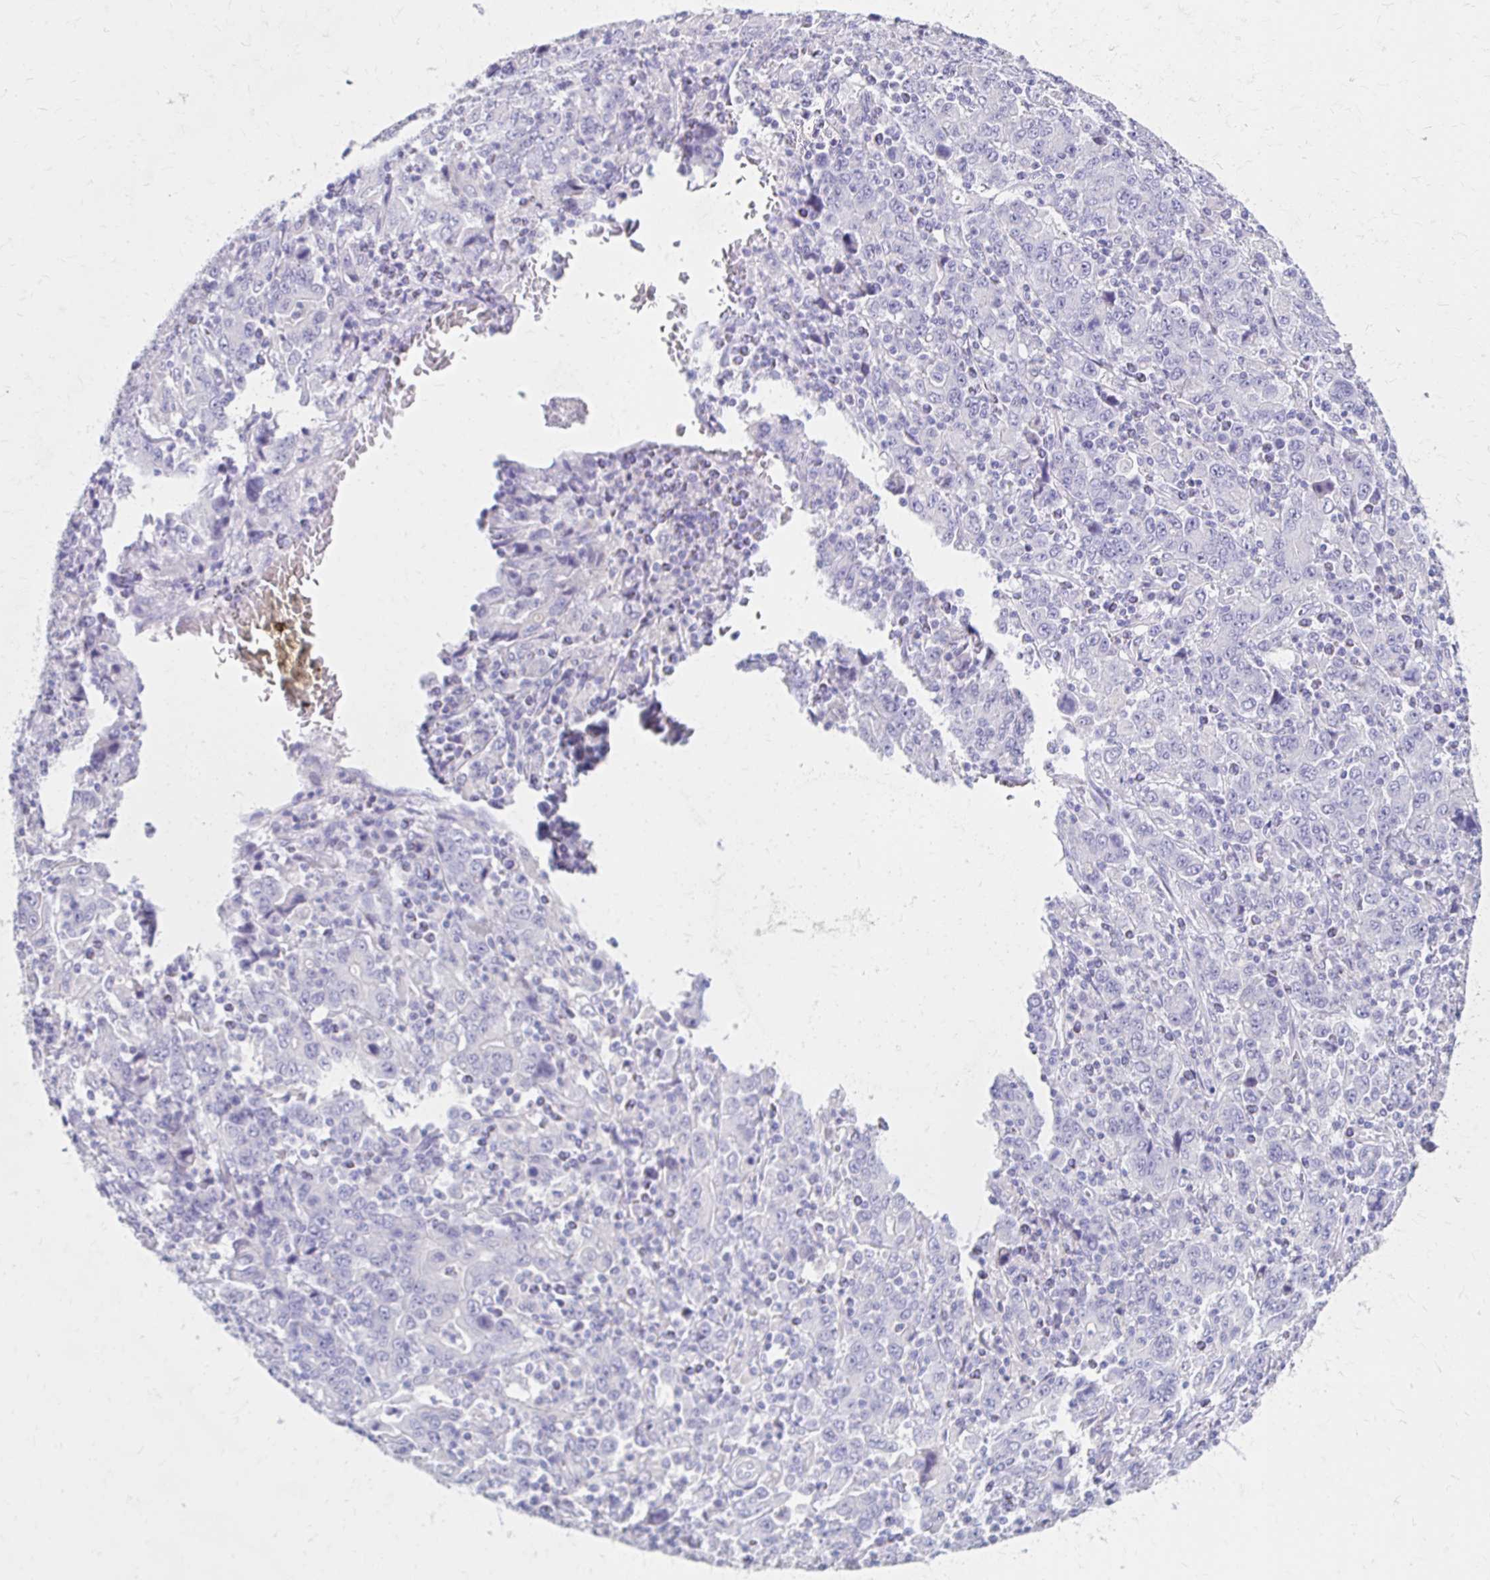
{"staining": {"intensity": "negative", "quantity": "none", "location": "none"}, "tissue": "stomach cancer", "cell_type": "Tumor cells", "image_type": "cancer", "snomed": [{"axis": "morphology", "description": "Adenocarcinoma, NOS"}, {"axis": "topography", "description": "Stomach, upper"}], "caption": "Immunohistochemical staining of human adenocarcinoma (stomach) demonstrates no significant staining in tumor cells. (DAB (3,3'-diaminobenzidine) IHC with hematoxylin counter stain).", "gene": "AZGP1", "patient": {"sex": "male", "age": 69}}